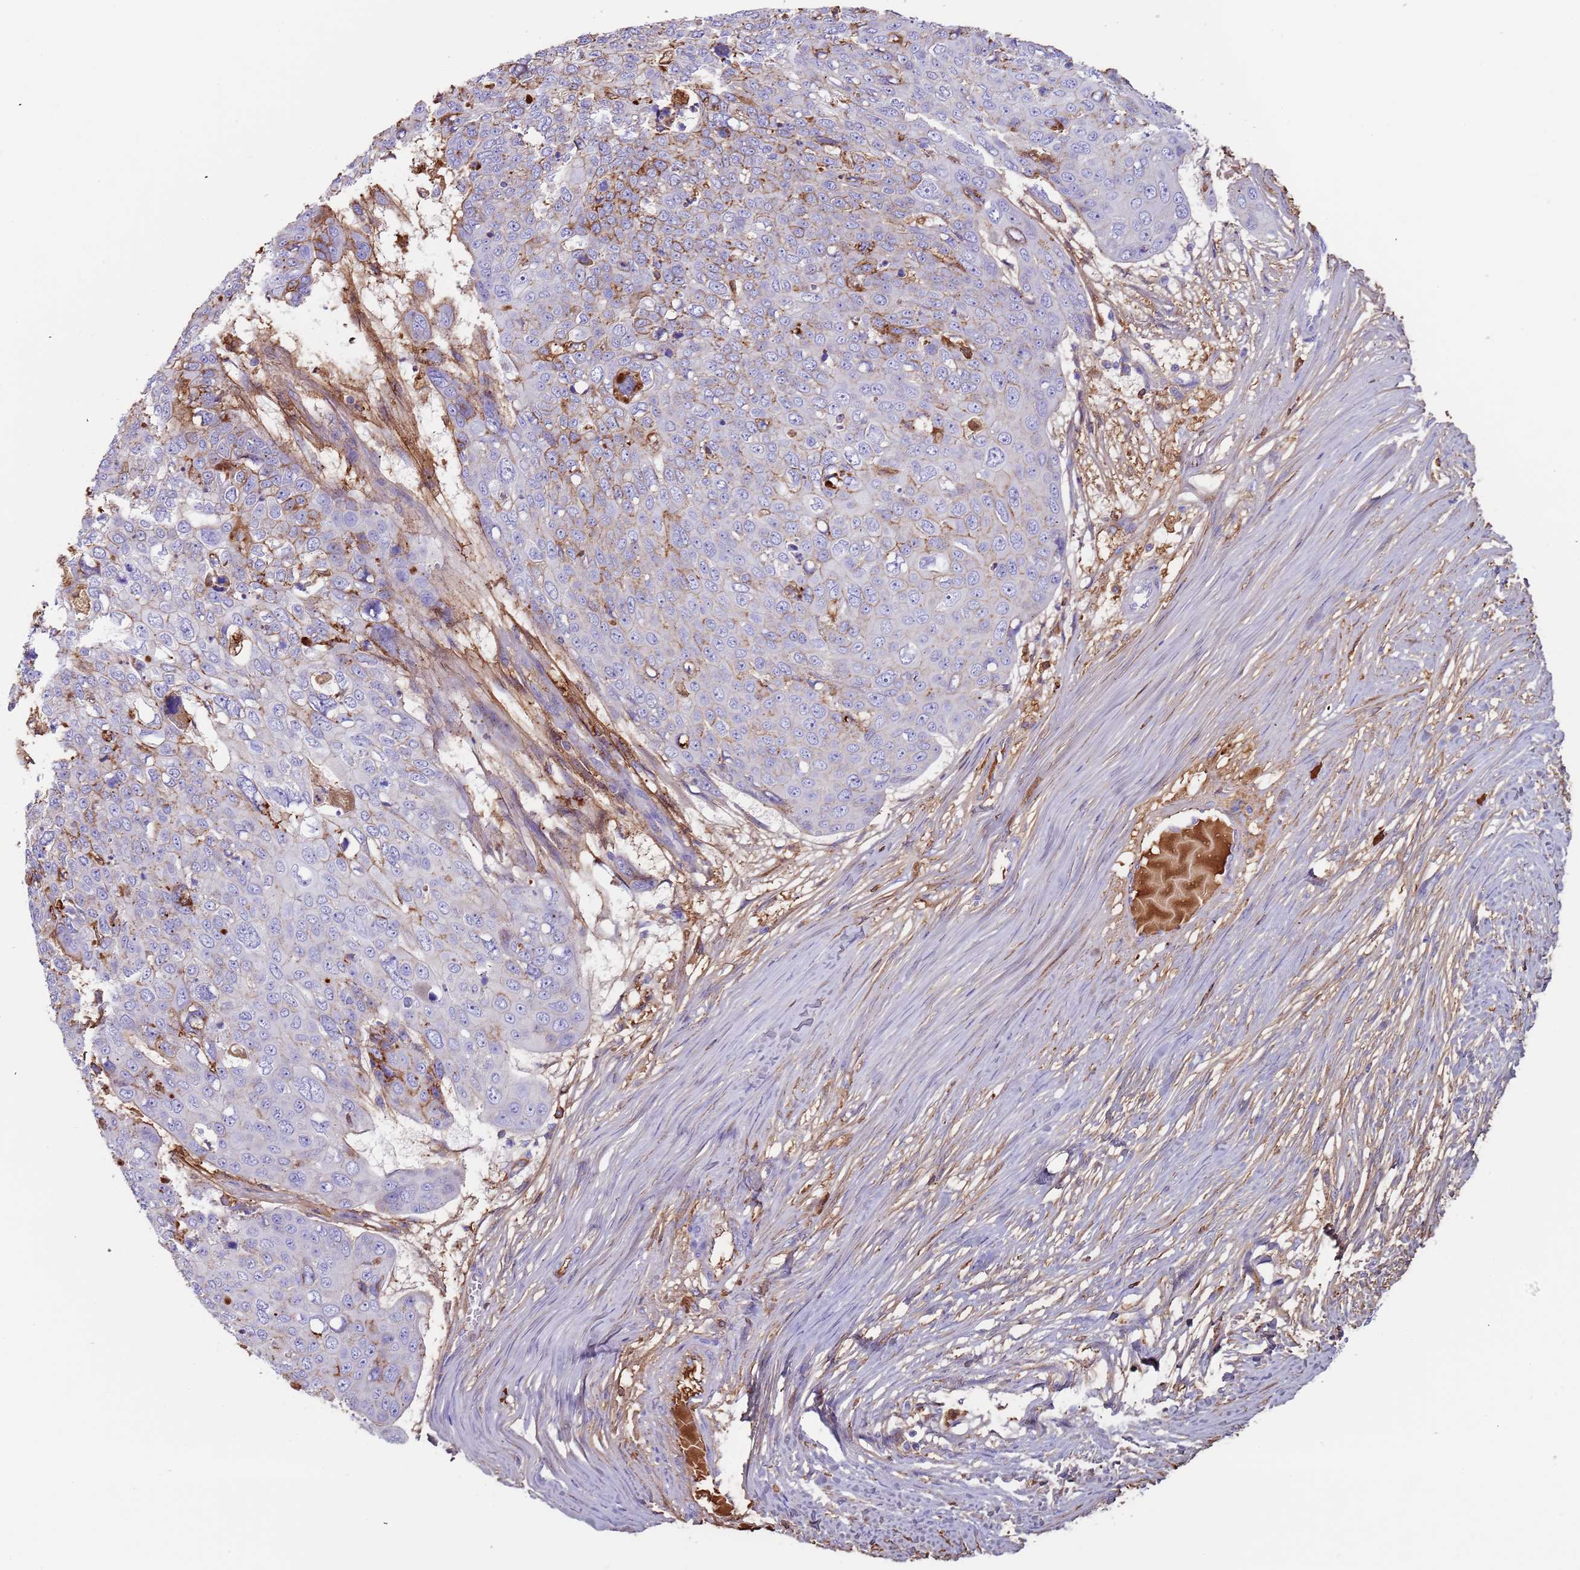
{"staining": {"intensity": "weak", "quantity": "<25%", "location": "cytoplasmic/membranous"}, "tissue": "skin cancer", "cell_type": "Tumor cells", "image_type": "cancer", "snomed": [{"axis": "morphology", "description": "Squamous cell carcinoma, NOS"}, {"axis": "topography", "description": "Skin"}], "caption": "The histopathology image exhibits no staining of tumor cells in skin cancer (squamous cell carcinoma).", "gene": "CYSLTR2", "patient": {"sex": "male", "age": 71}}